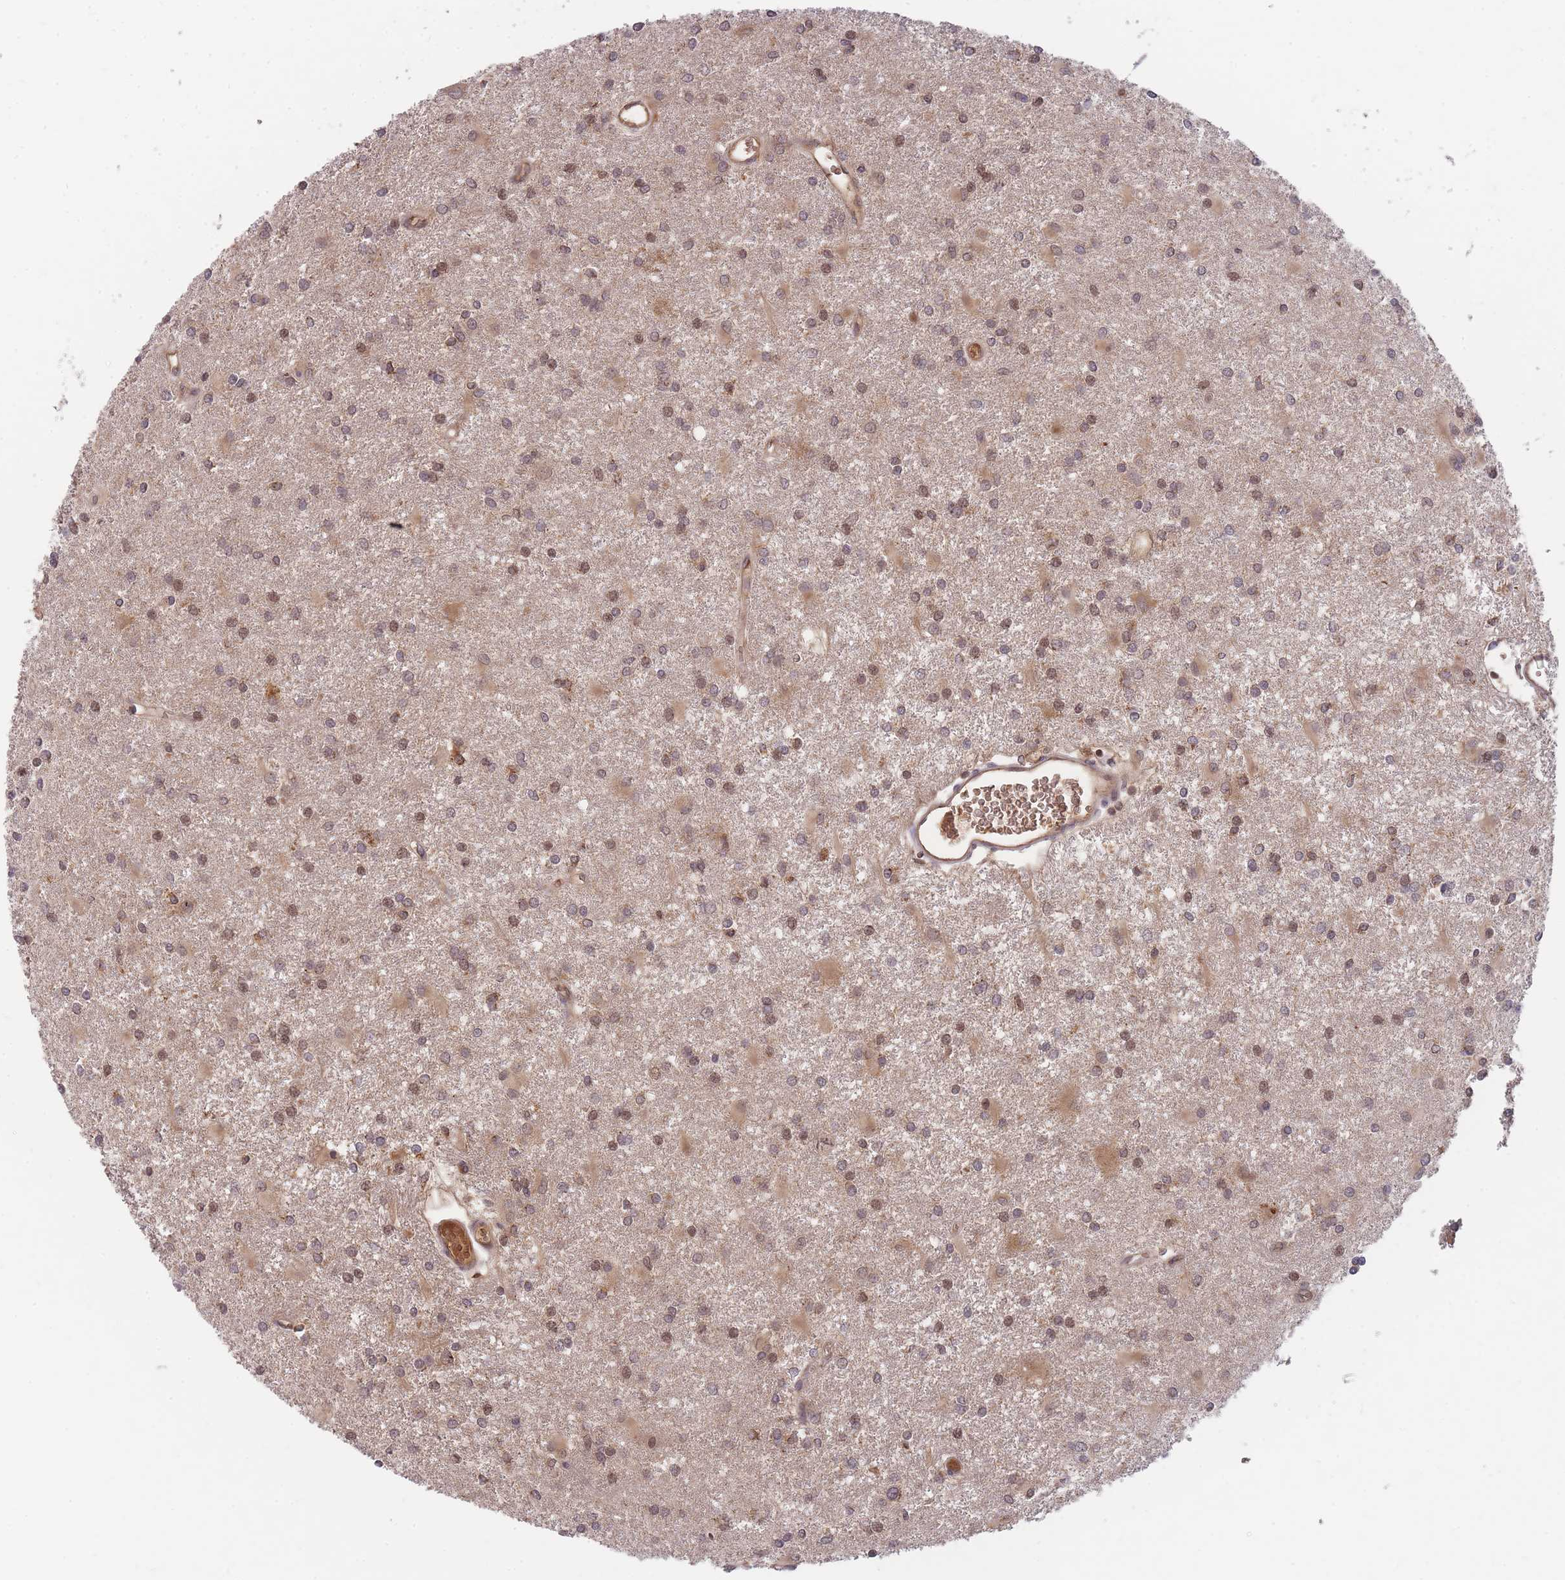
{"staining": {"intensity": "moderate", "quantity": "25%-75%", "location": "cytoplasmic/membranous,nuclear"}, "tissue": "glioma", "cell_type": "Tumor cells", "image_type": "cancer", "snomed": [{"axis": "morphology", "description": "Glioma, malignant, High grade"}, {"axis": "topography", "description": "Brain"}], "caption": "Tumor cells exhibit moderate cytoplasmic/membranous and nuclear staining in approximately 25%-75% of cells in high-grade glioma (malignant).", "gene": "RALGDS", "patient": {"sex": "female", "age": 50}}